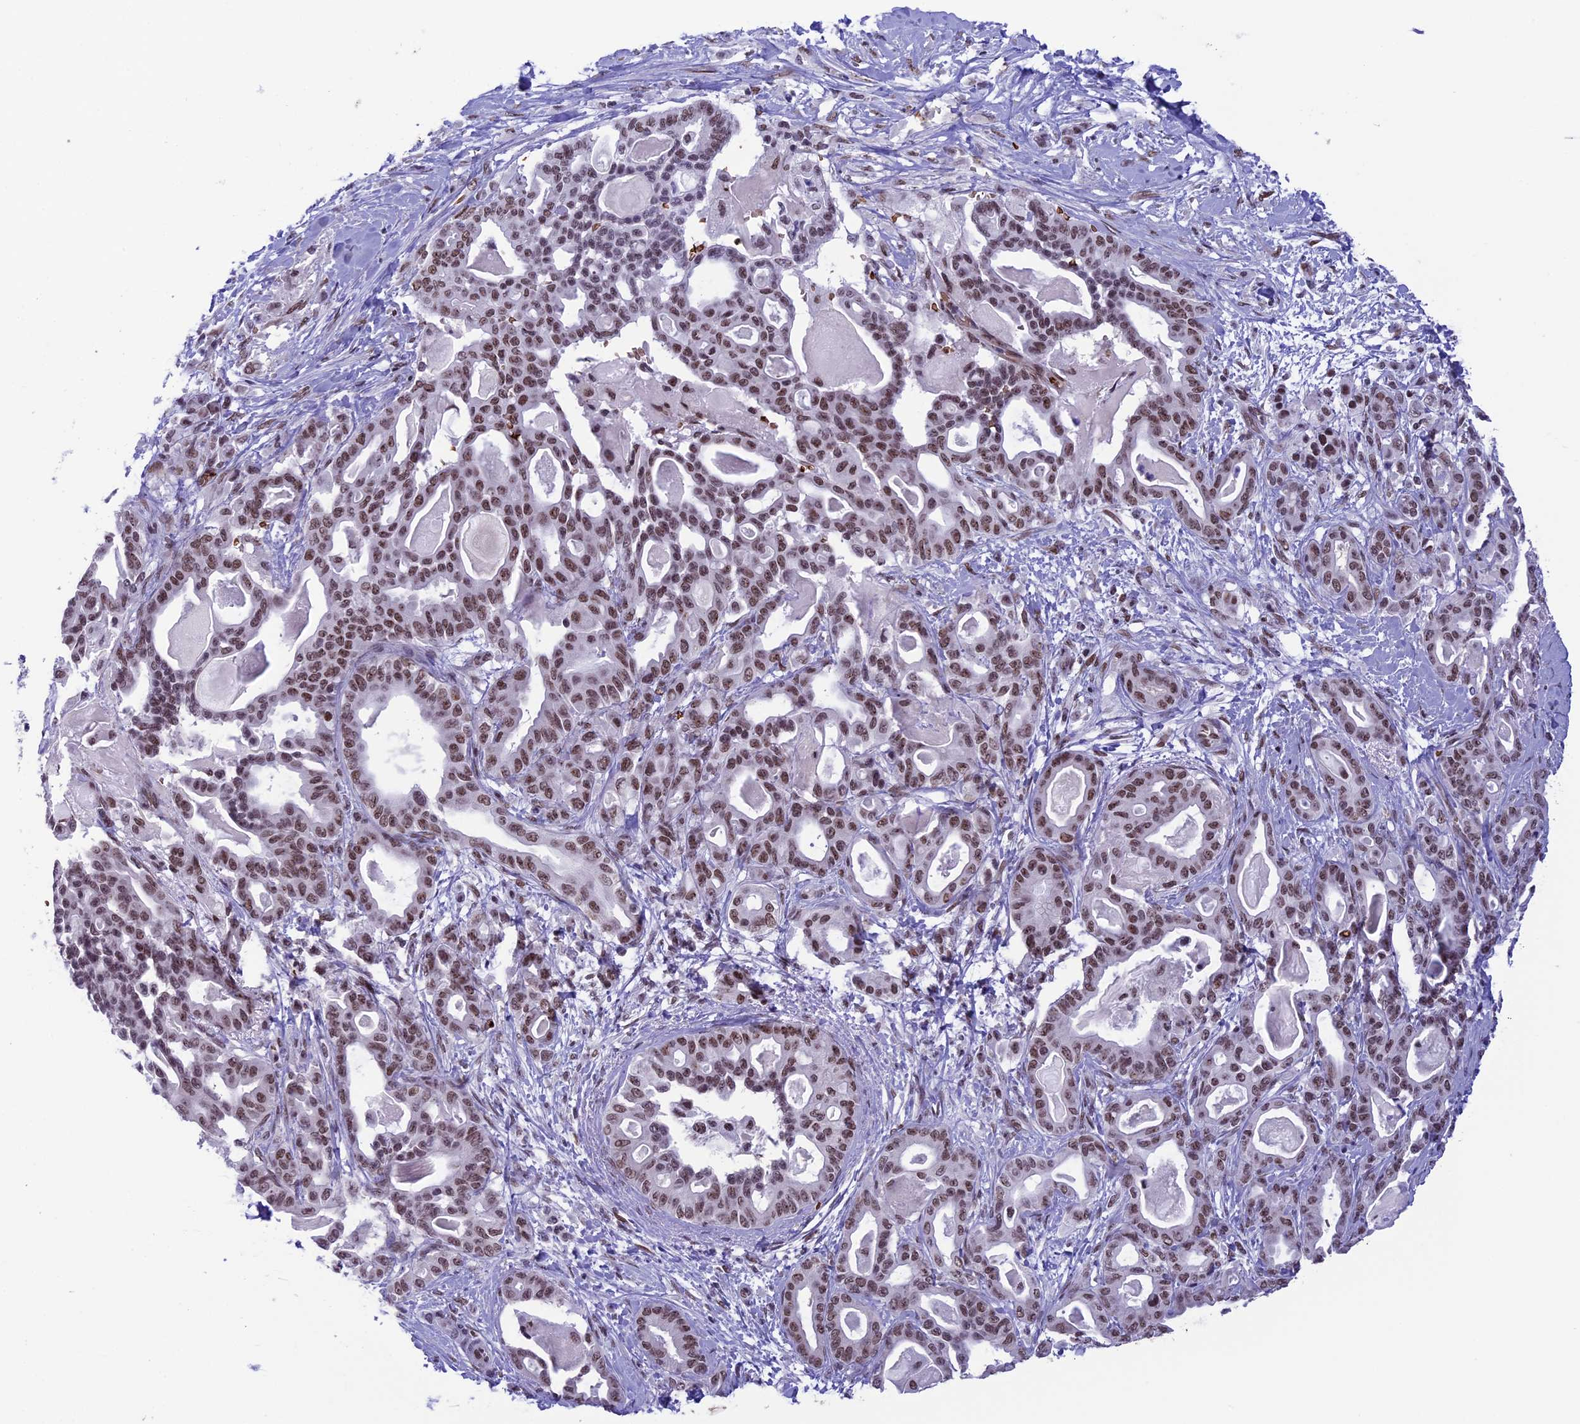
{"staining": {"intensity": "moderate", "quantity": ">75%", "location": "nuclear"}, "tissue": "pancreatic cancer", "cell_type": "Tumor cells", "image_type": "cancer", "snomed": [{"axis": "morphology", "description": "Adenocarcinoma, NOS"}, {"axis": "topography", "description": "Pancreas"}], "caption": "This image demonstrates immunohistochemistry (IHC) staining of adenocarcinoma (pancreatic), with medium moderate nuclear staining in approximately >75% of tumor cells.", "gene": "MPHOSPH8", "patient": {"sex": "male", "age": 63}}